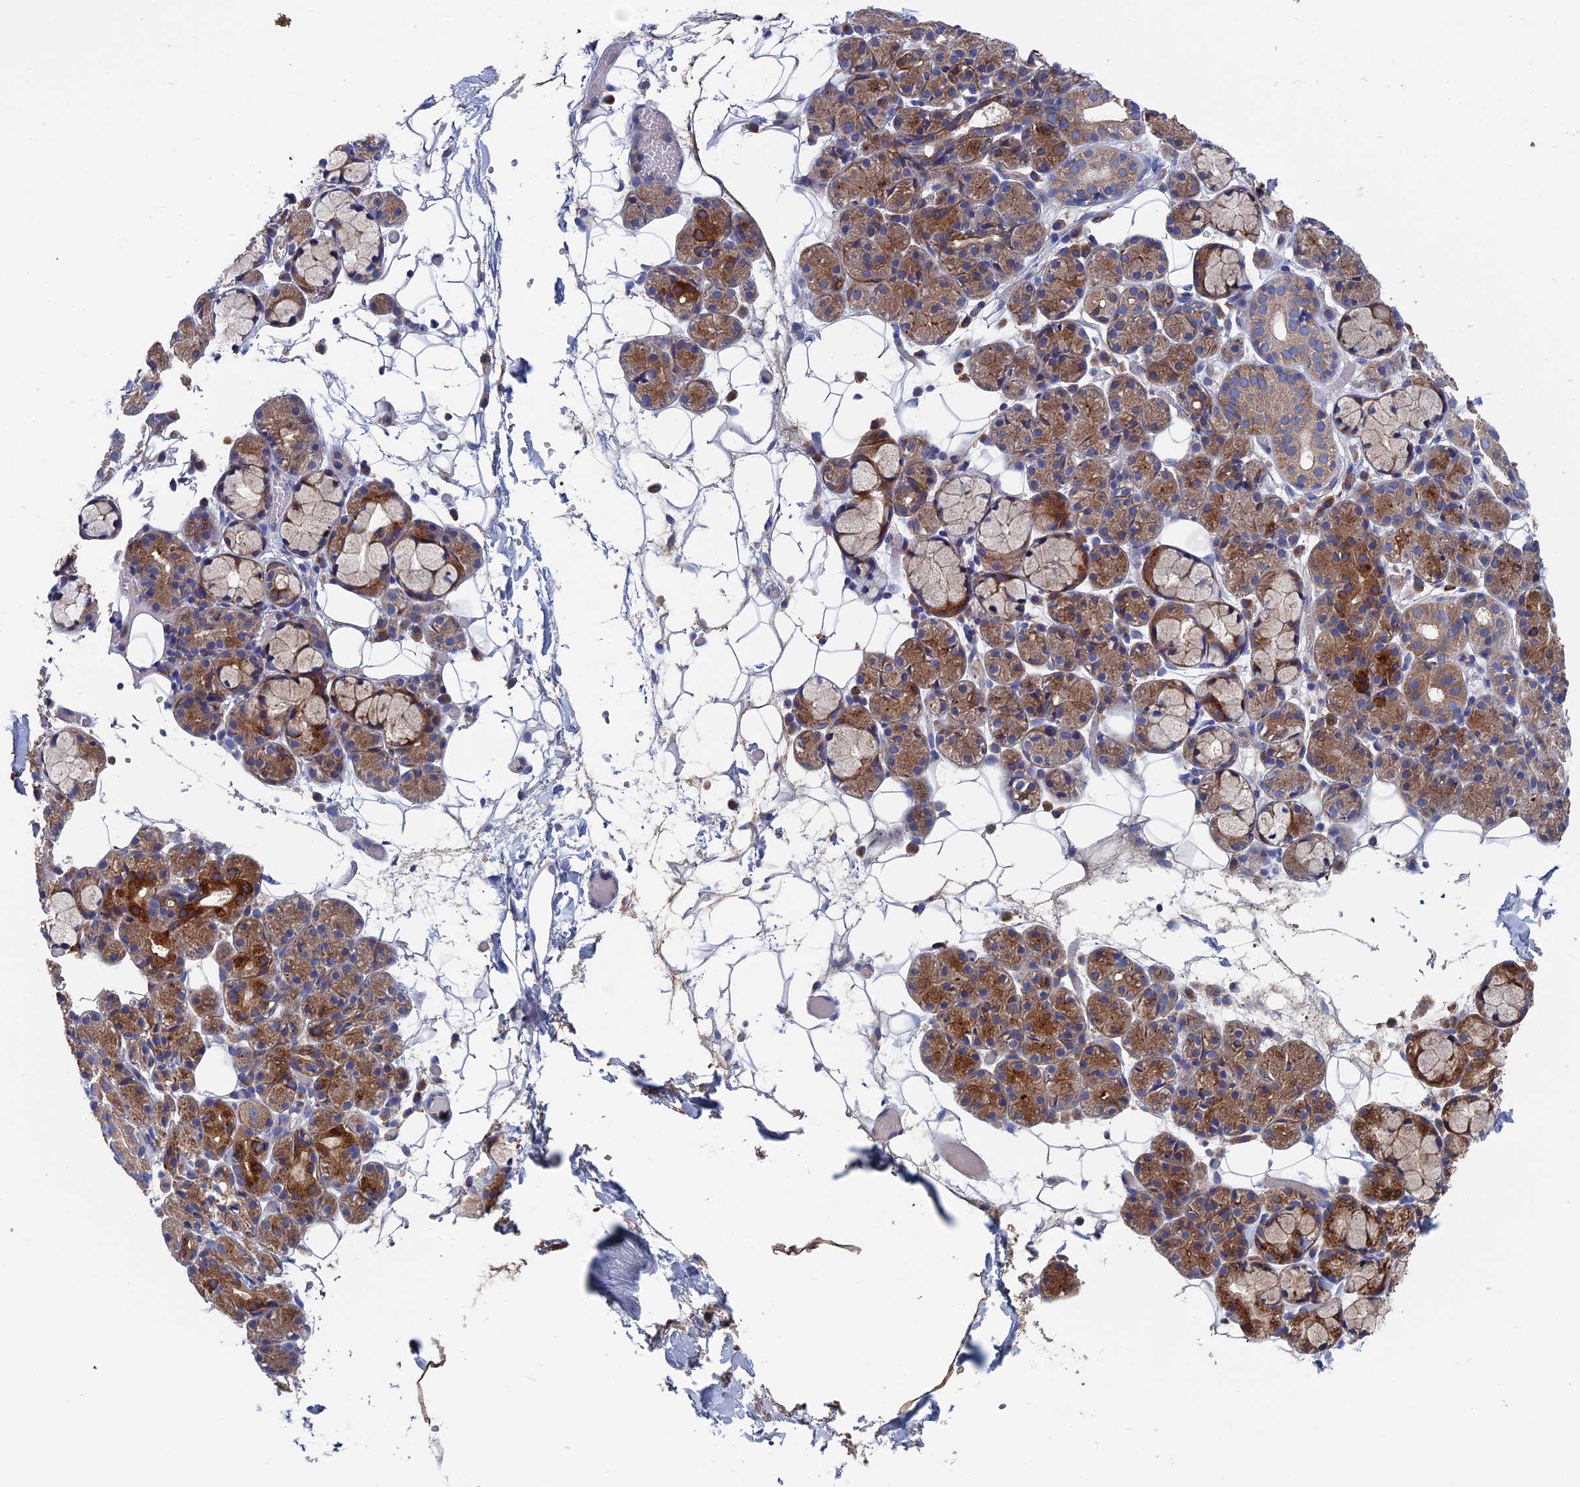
{"staining": {"intensity": "moderate", "quantity": "25%-75%", "location": "cytoplasmic/membranous"}, "tissue": "salivary gland", "cell_type": "Glandular cells", "image_type": "normal", "snomed": [{"axis": "morphology", "description": "Normal tissue, NOS"}, {"axis": "topography", "description": "Salivary gland"}], "caption": "Immunohistochemistry staining of unremarkable salivary gland, which reveals medium levels of moderate cytoplasmic/membranous positivity in about 25%-75% of glandular cells indicating moderate cytoplasmic/membranous protein expression. The staining was performed using DAB (brown) for protein detection and nuclei were counterstained in hematoxylin (blue).", "gene": "DNAJC3", "patient": {"sex": "male", "age": 63}}